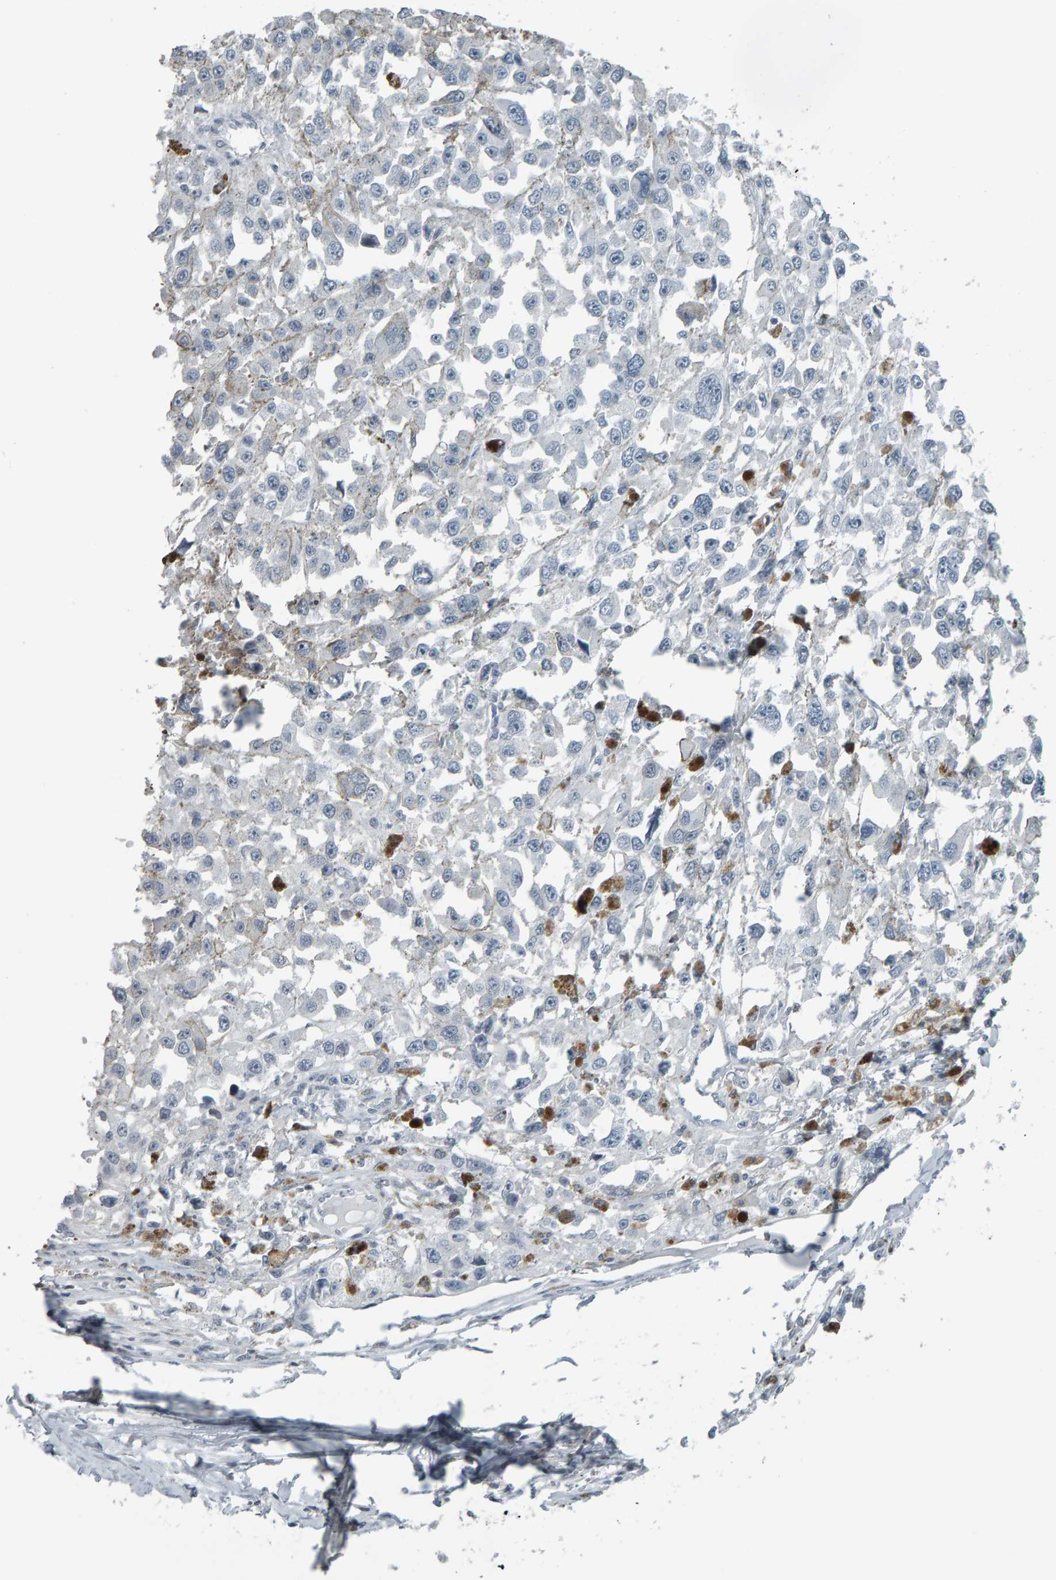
{"staining": {"intensity": "negative", "quantity": "none", "location": "none"}, "tissue": "melanoma", "cell_type": "Tumor cells", "image_type": "cancer", "snomed": [{"axis": "morphology", "description": "Malignant melanoma, Metastatic site"}, {"axis": "topography", "description": "Lymph node"}], "caption": "DAB (3,3'-diaminobenzidine) immunohistochemical staining of malignant melanoma (metastatic site) shows no significant positivity in tumor cells.", "gene": "PYY", "patient": {"sex": "male", "age": 59}}